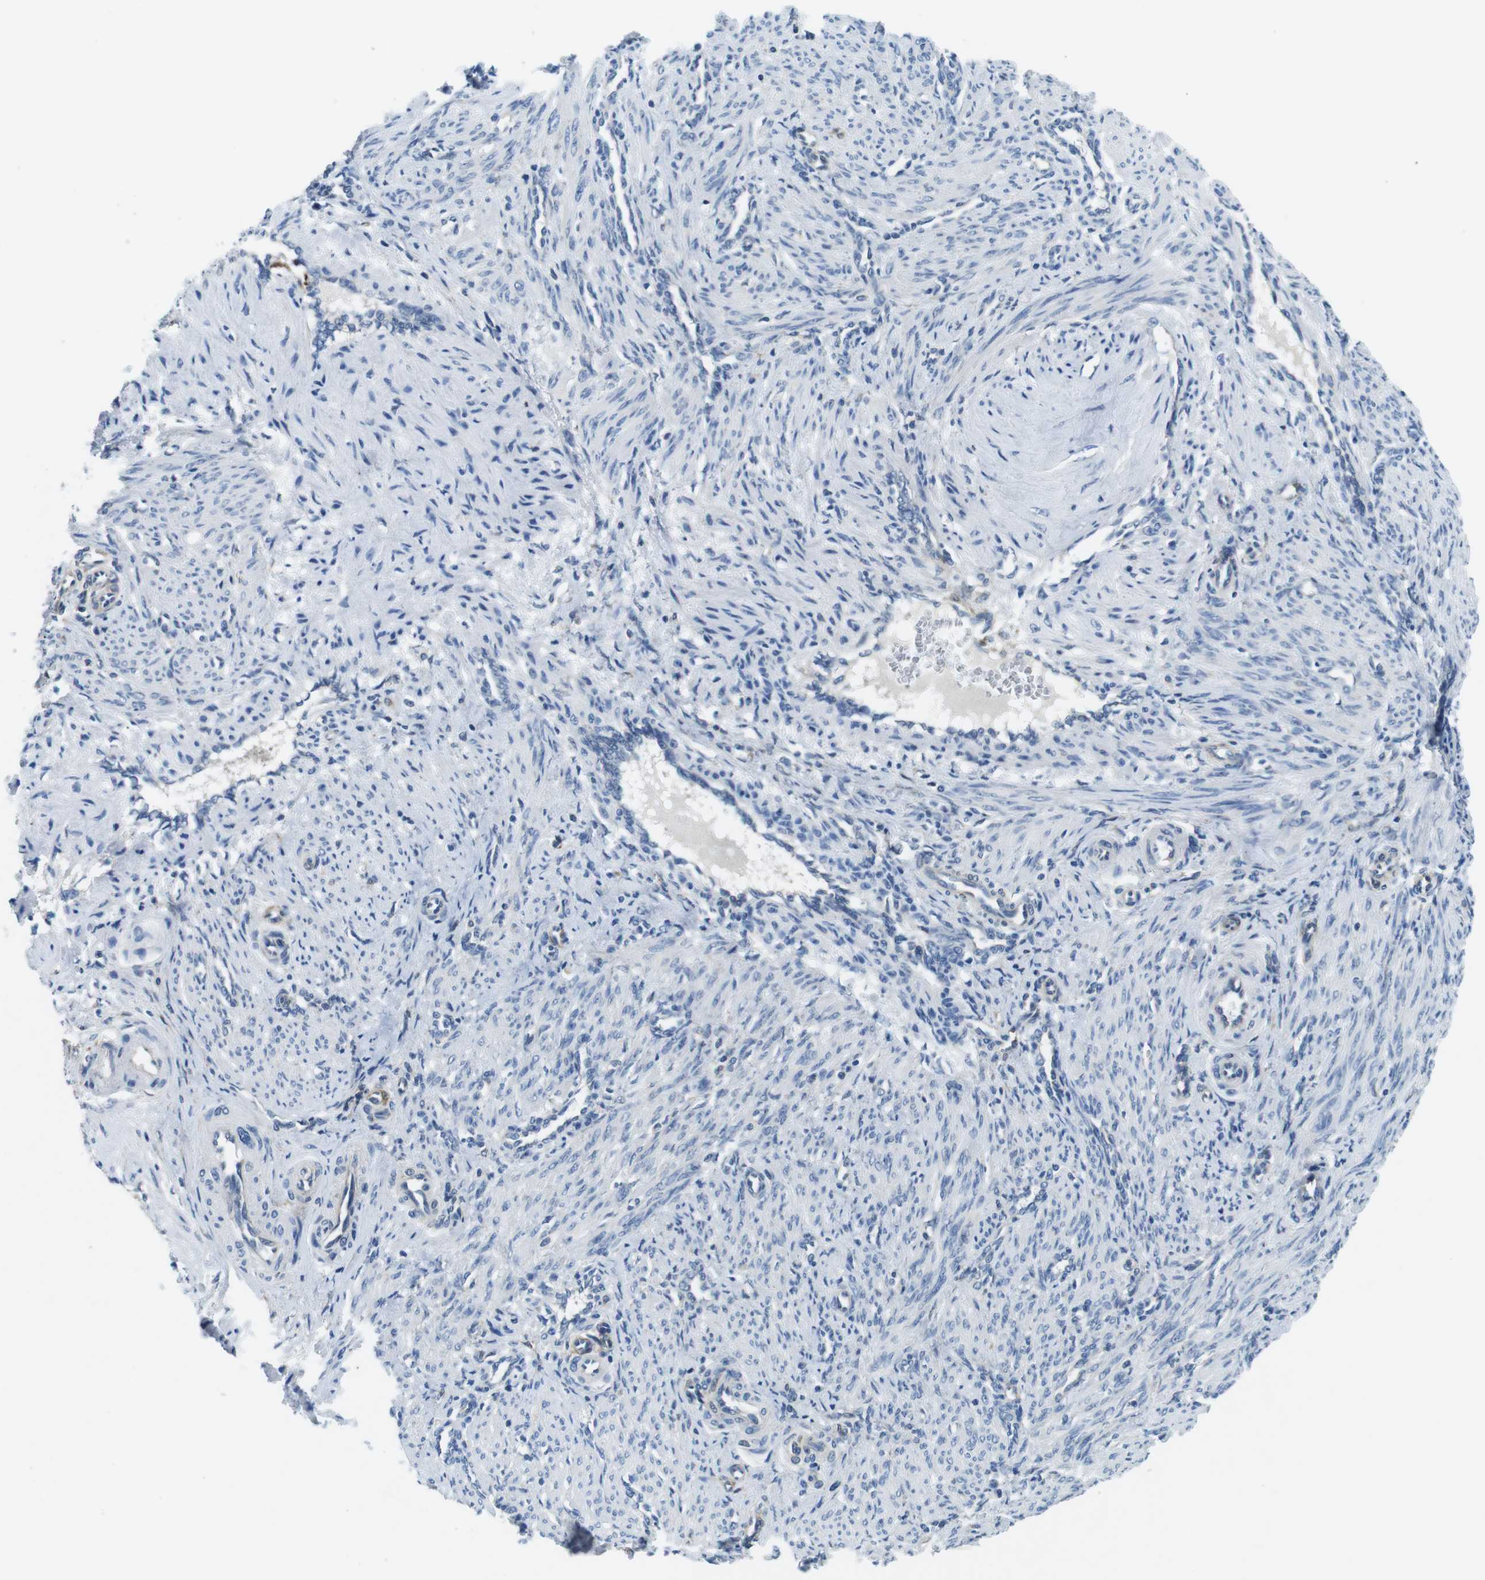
{"staining": {"intensity": "negative", "quantity": "none", "location": "none"}, "tissue": "smooth muscle", "cell_type": "Smooth muscle cells", "image_type": "normal", "snomed": [{"axis": "morphology", "description": "Normal tissue, NOS"}, {"axis": "topography", "description": "Endometrium"}], "caption": "The histopathology image reveals no staining of smooth muscle cells in unremarkable smooth muscle.", "gene": "PHLDA1", "patient": {"sex": "female", "age": 33}}